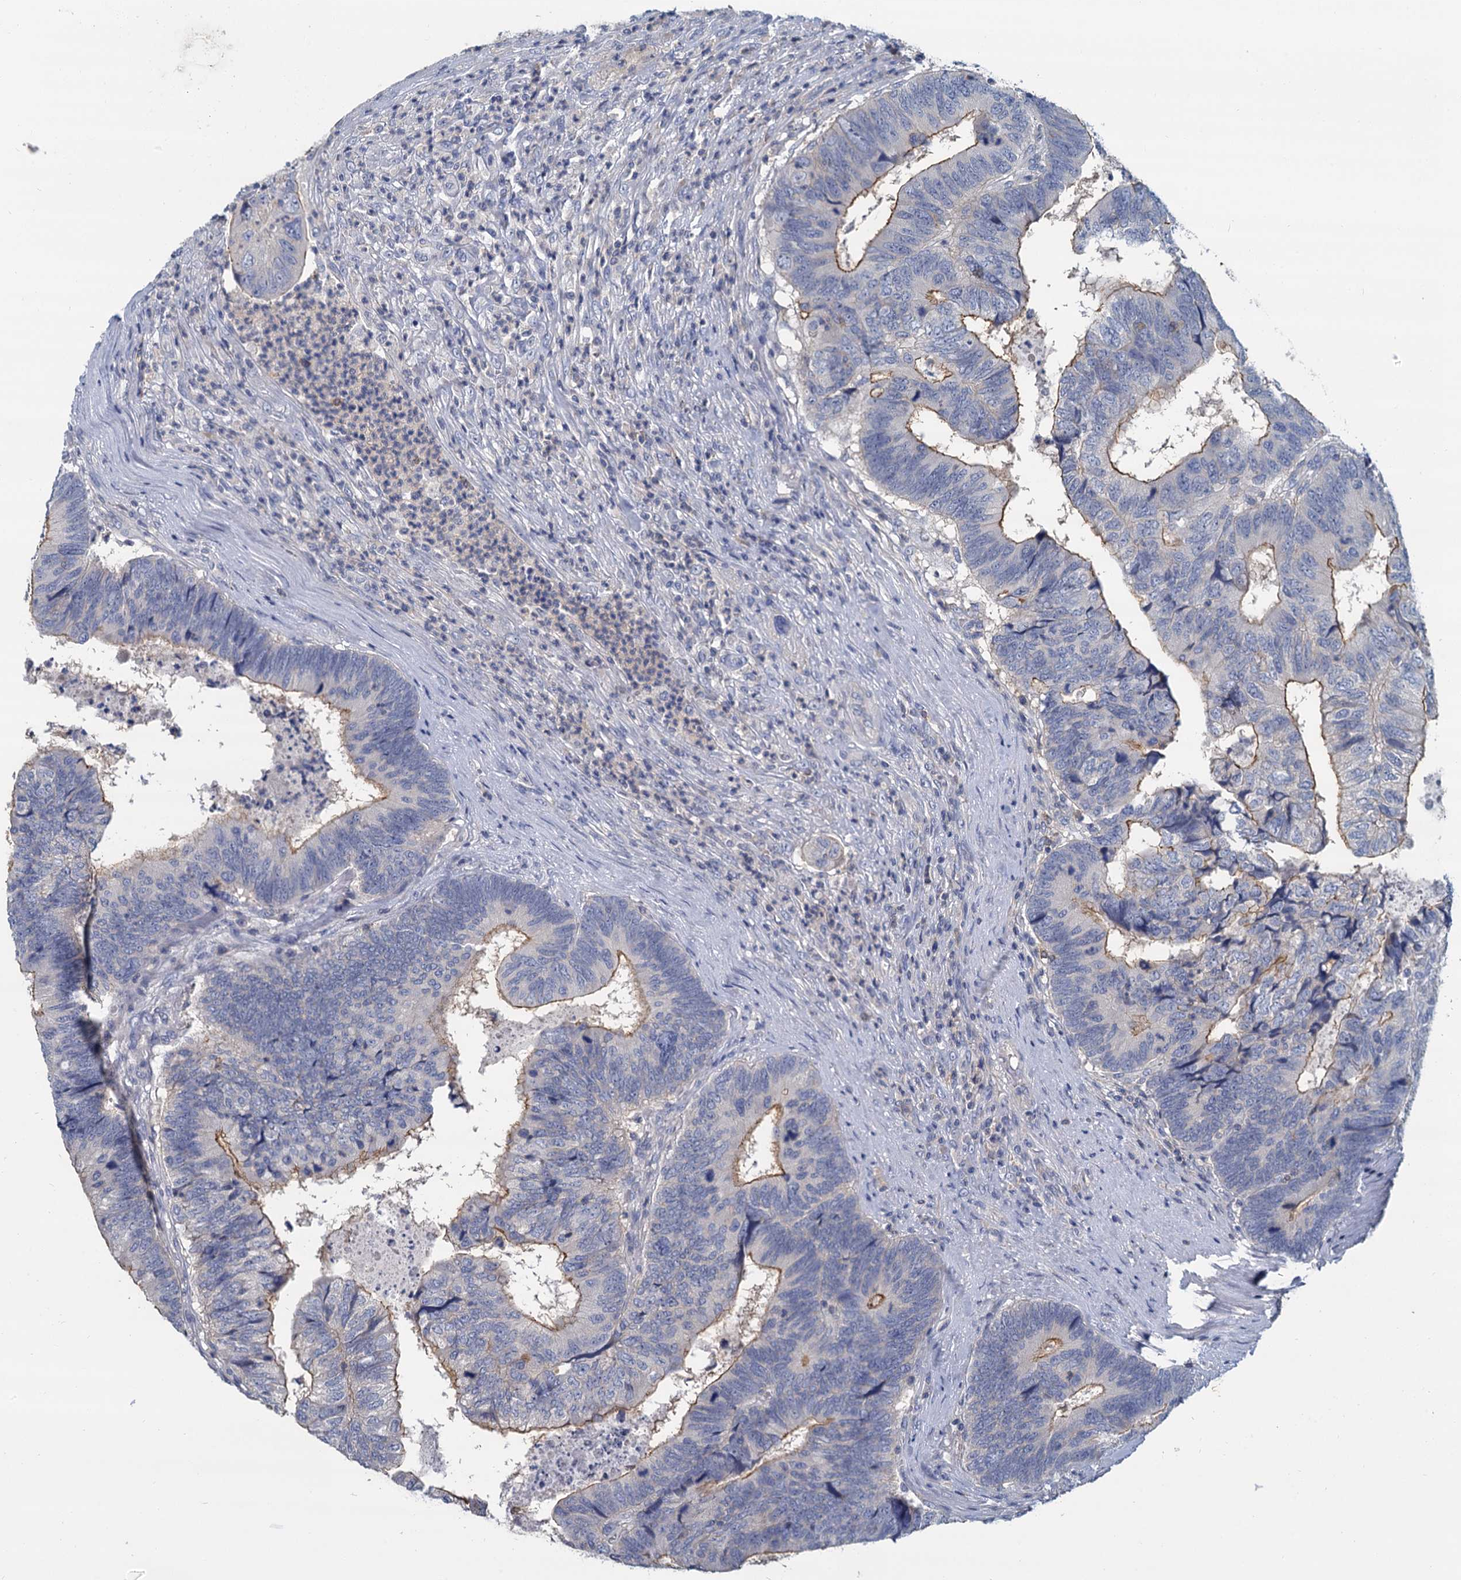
{"staining": {"intensity": "weak", "quantity": "25%-75%", "location": "cytoplasmic/membranous"}, "tissue": "colorectal cancer", "cell_type": "Tumor cells", "image_type": "cancer", "snomed": [{"axis": "morphology", "description": "Adenocarcinoma, NOS"}, {"axis": "topography", "description": "Colon"}], "caption": "The image demonstrates staining of colorectal cancer (adenocarcinoma), revealing weak cytoplasmic/membranous protein expression (brown color) within tumor cells. The protein of interest is shown in brown color, while the nuclei are stained blue.", "gene": "ACSM3", "patient": {"sex": "female", "age": 67}}